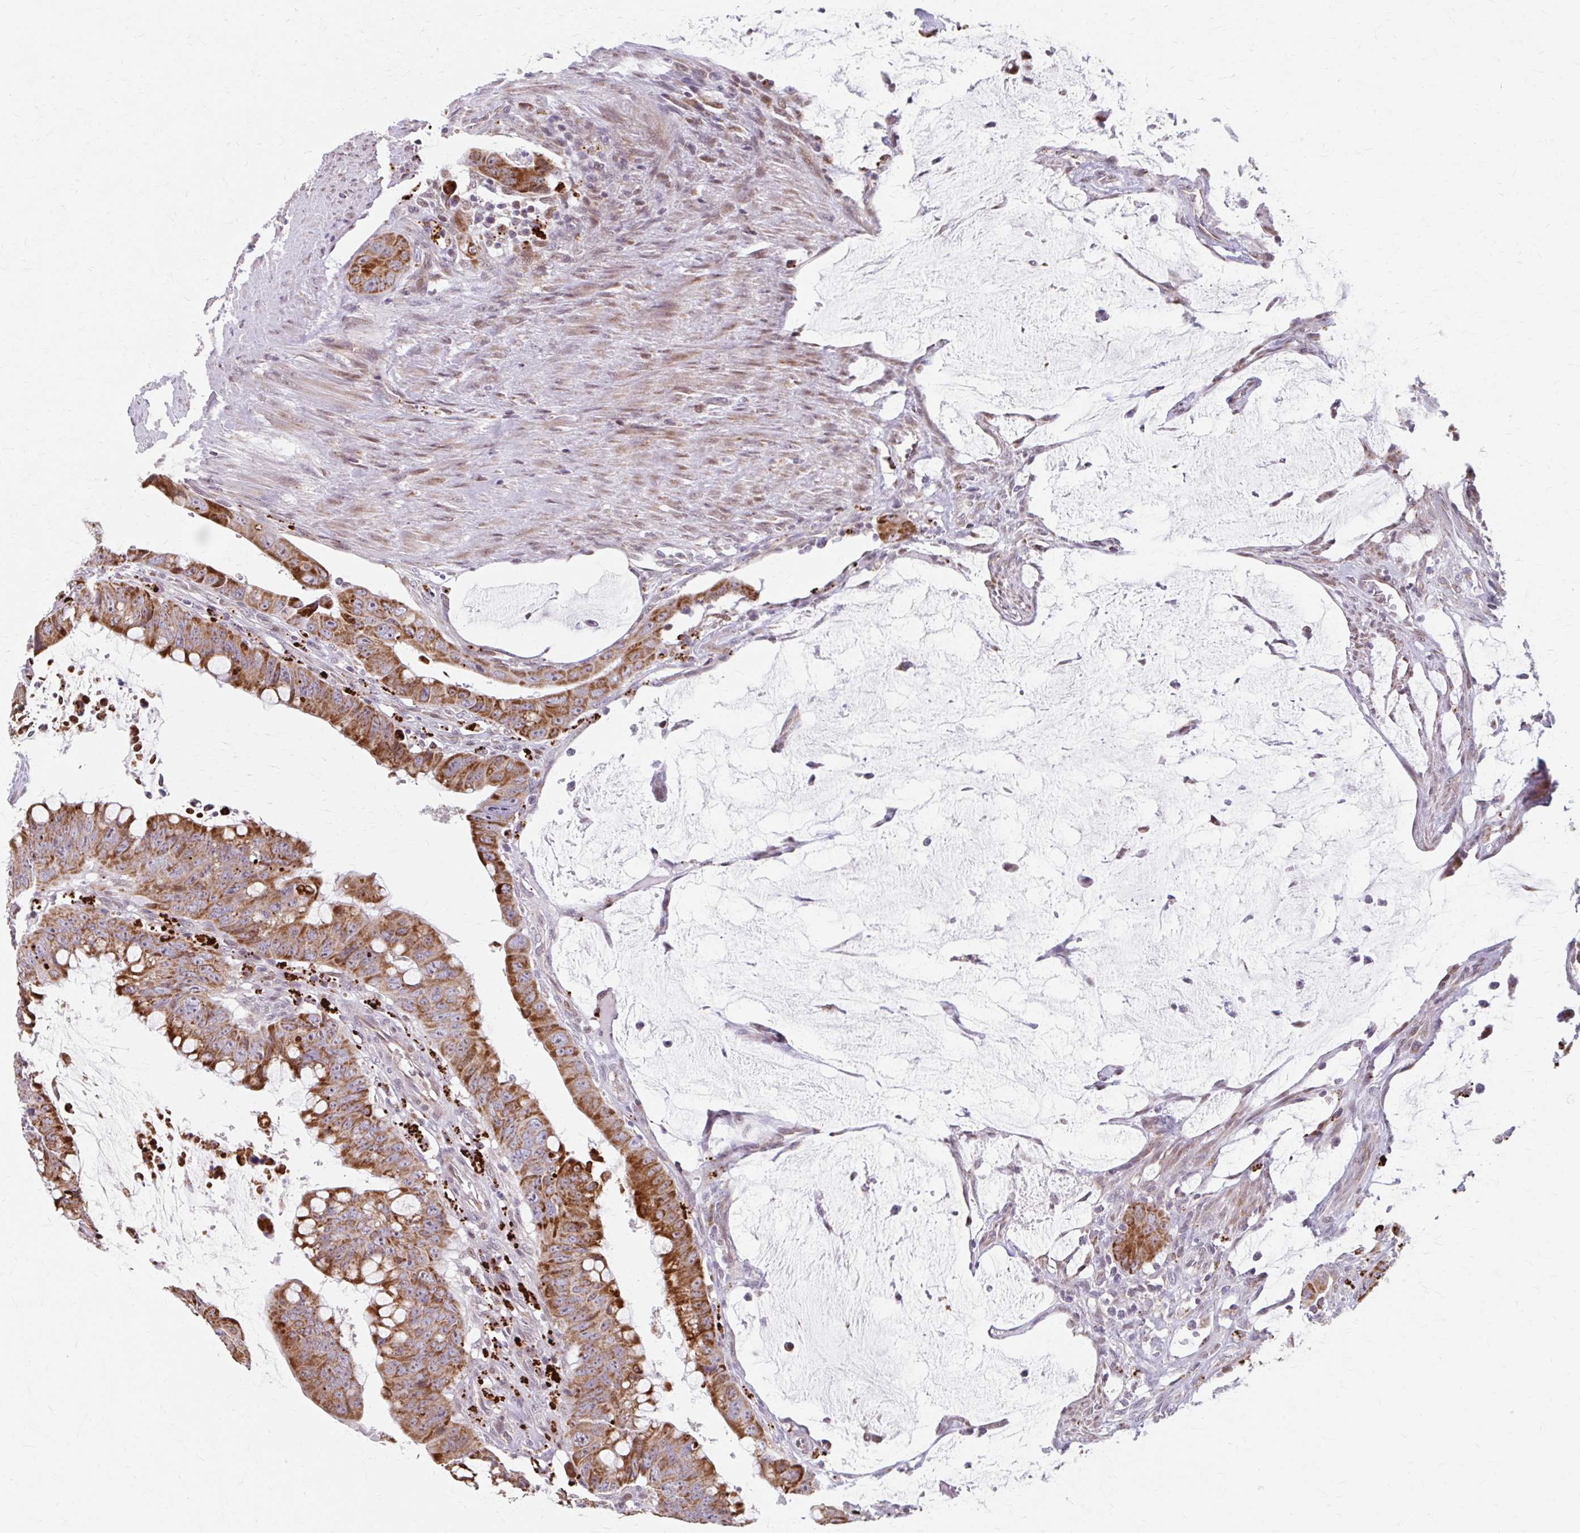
{"staining": {"intensity": "moderate", "quantity": ">75%", "location": "cytoplasmic/membranous"}, "tissue": "colorectal cancer", "cell_type": "Tumor cells", "image_type": "cancer", "snomed": [{"axis": "morphology", "description": "Adenocarcinoma, NOS"}, {"axis": "topography", "description": "Rectum"}], "caption": "Immunohistochemistry (DAB (3,3'-diaminobenzidine)) staining of colorectal adenocarcinoma demonstrates moderate cytoplasmic/membranous protein positivity in approximately >75% of tumor cells.", "gene": "BEAN1", "patient": {"sex": "male", "age": 78}}